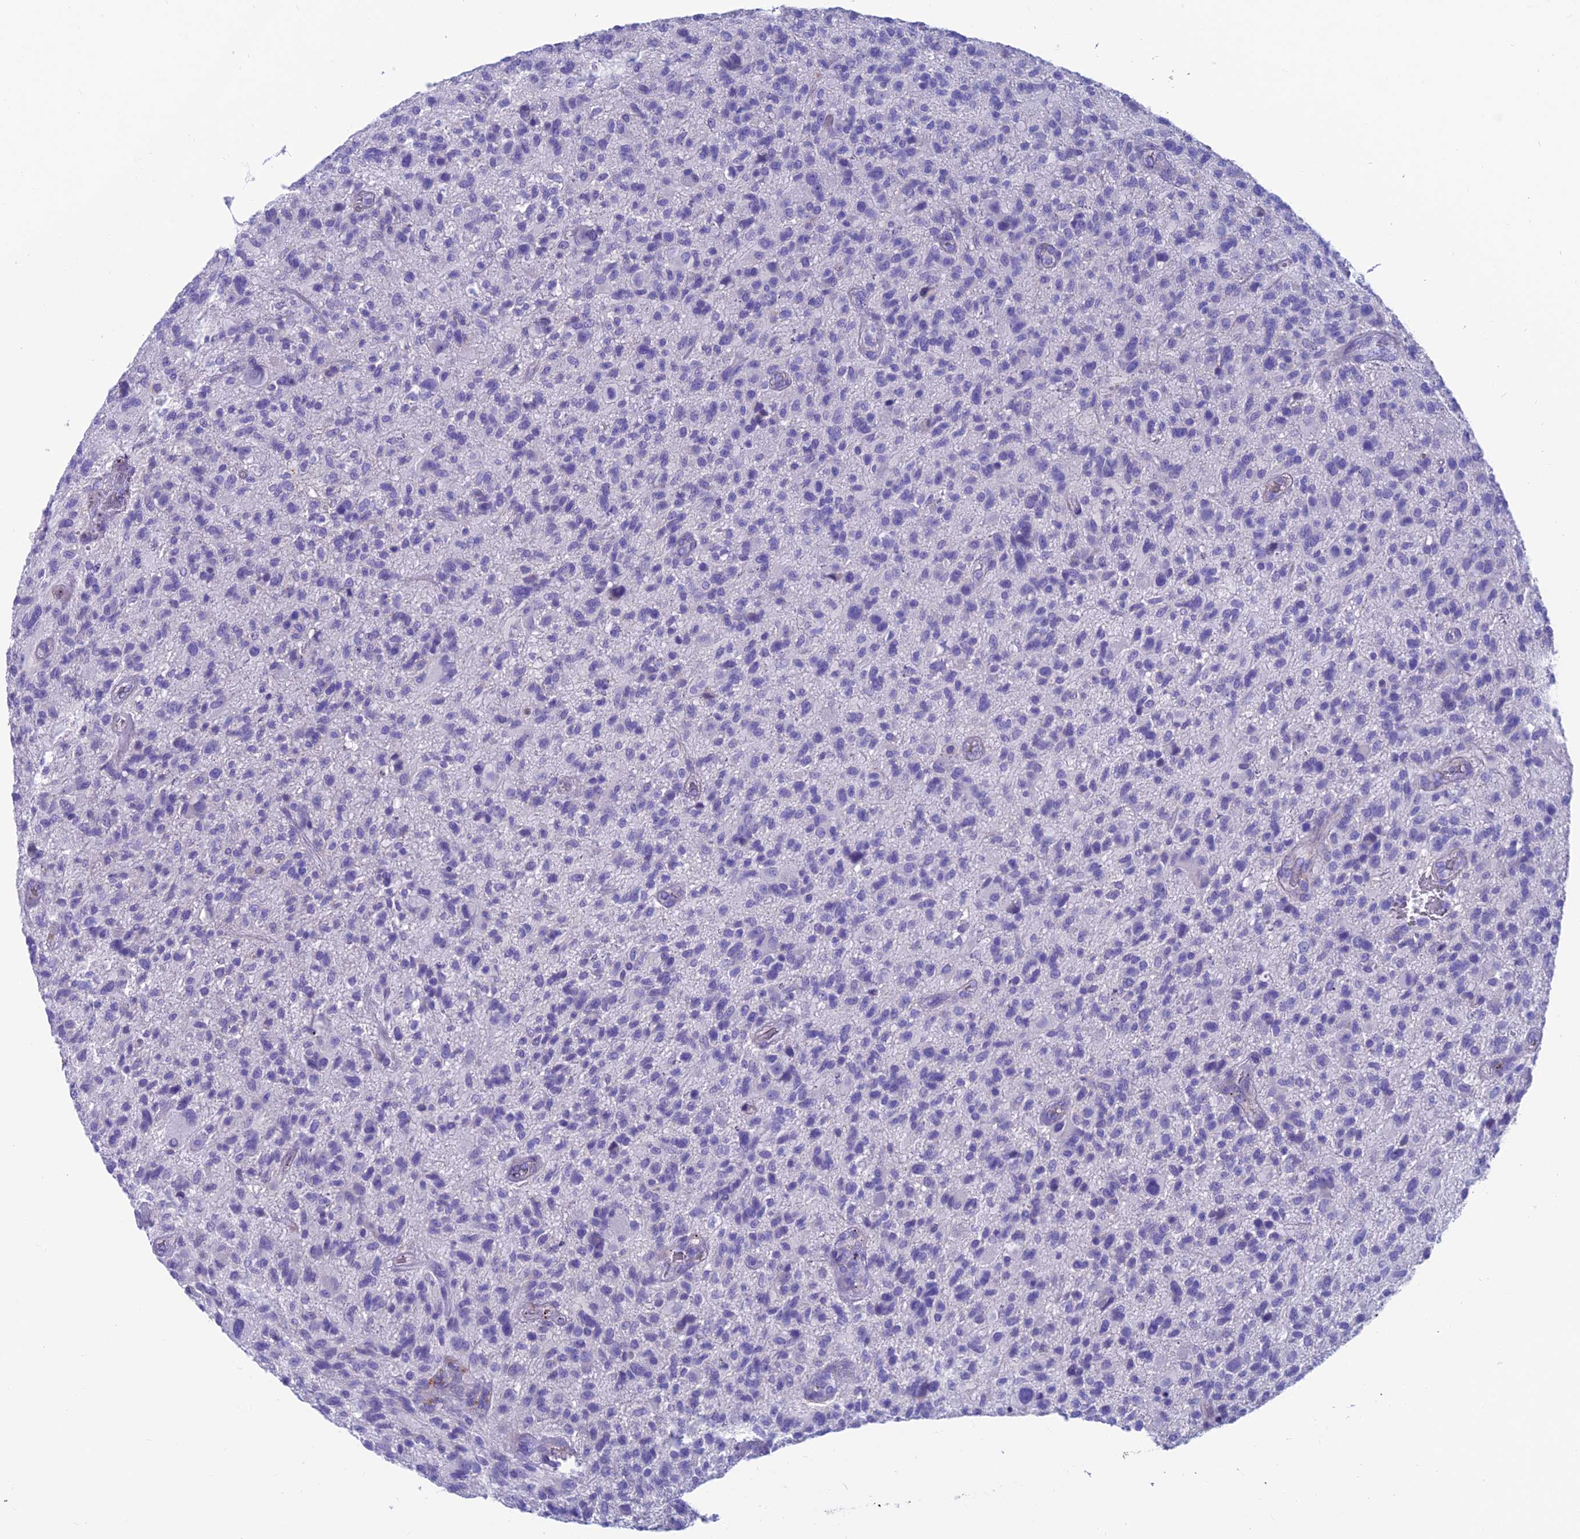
{"staining": {"intensity": "negative", "quantity": "none", "location": "none"}, "tissue": "glioma", "cell_type": "Tumor cells", "image_type": "cancer", "snomed": [{"axis": "morphology", "description": "Glioma, malignant, High grade"}, {"axis": "topography", "description": "Brain"}], "caption": "A micrograph of glioma stained for a protein demonstrates no brown staining in tumor cells.", "gene": "GNG11", "patient": {"sex": "male", "age": 47}}